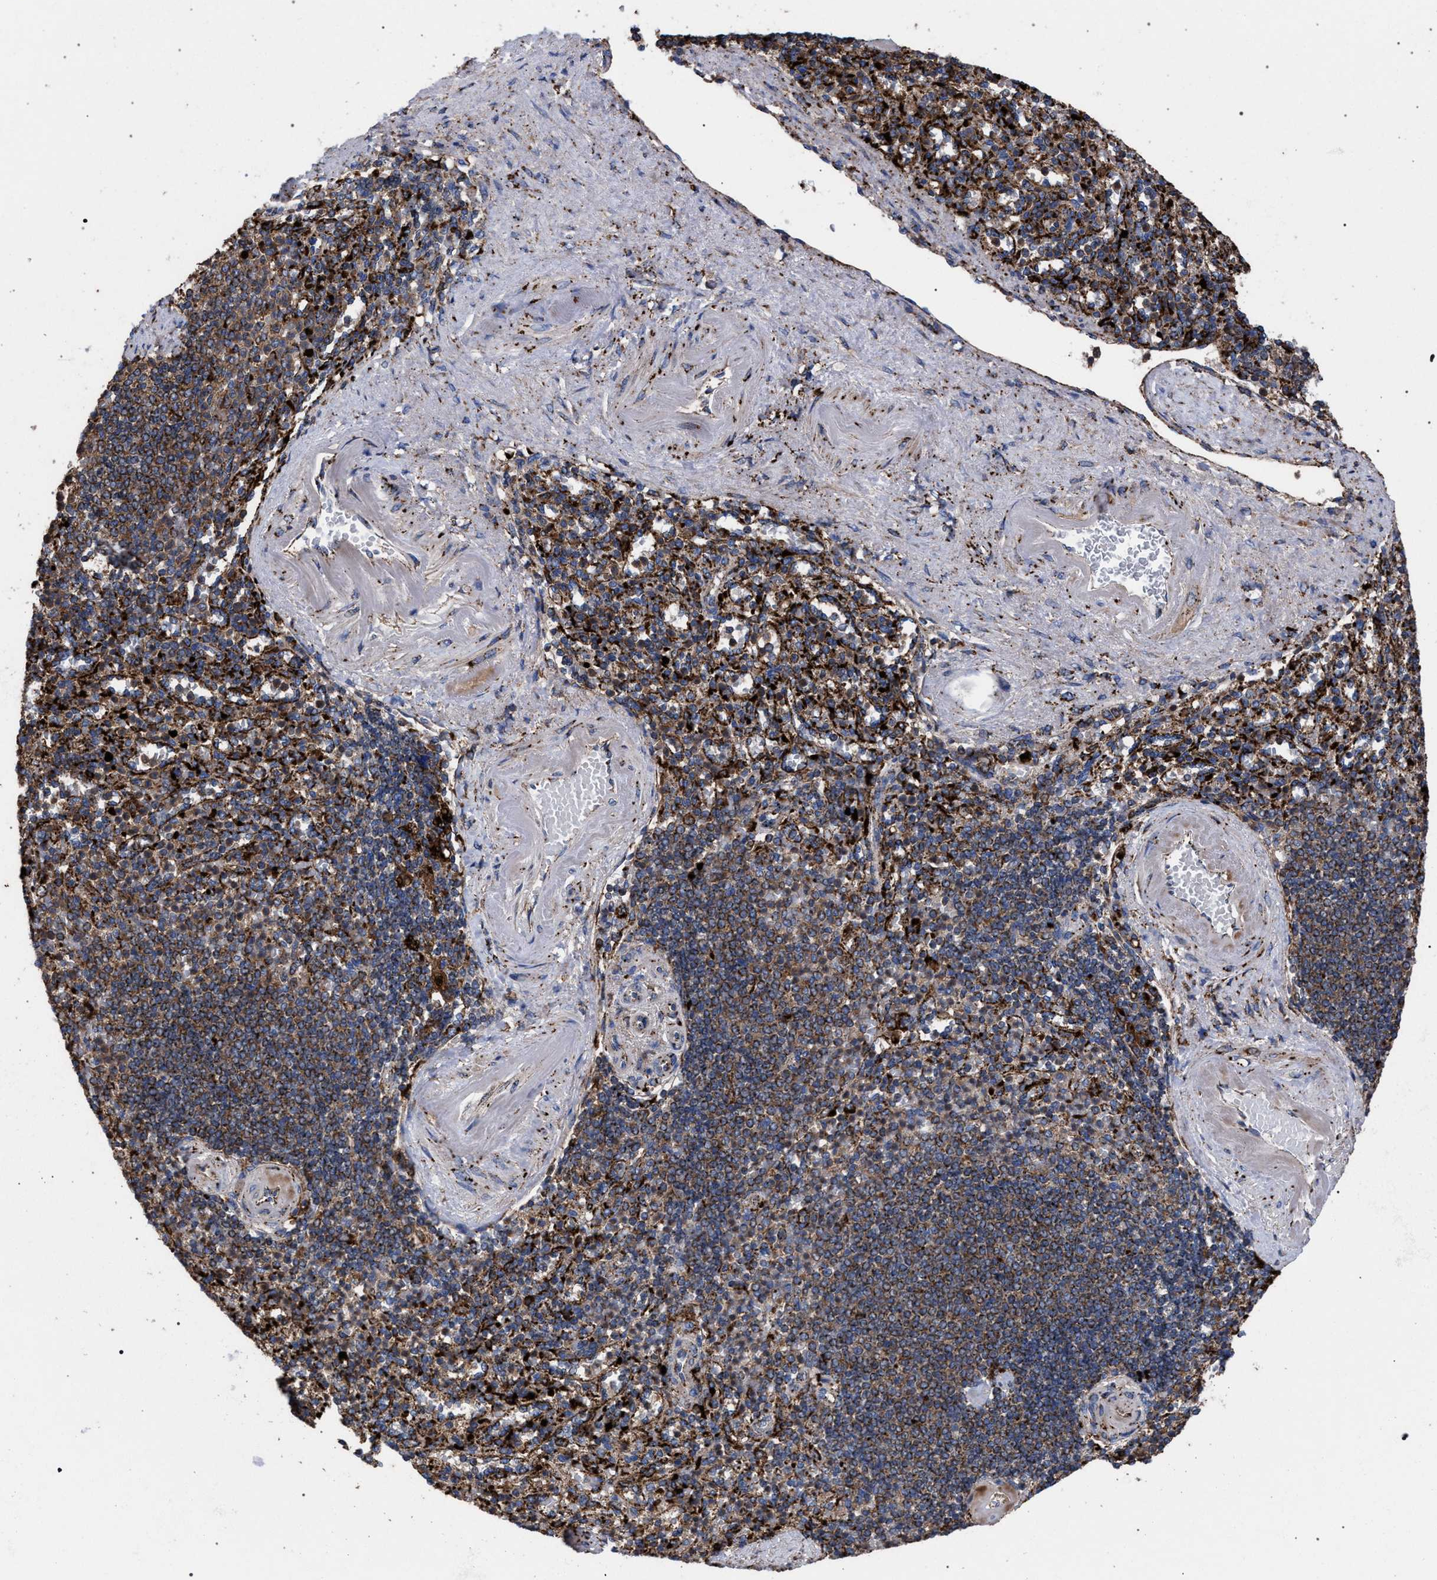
{"staining": {"intensity": "strong", "quantity": ">75%", "location": "cytoplasmic/membranous"}, "tissue": "spleen", "cell_type": "Cells in red pulp", "image_type": "normal", "snomed": [{"axis": "morphology", "description": "Normal tissue, NOS"}, {"axis": "topography", "description": "Spleen"}], "caption": "This is a histology image of IHC staining of benign spleen, which shows strong staining in the cytoplasmic/membranous of cells in red pulp.", "gene": "PPT1", "patient": {"sex": "female", "age": 74}}